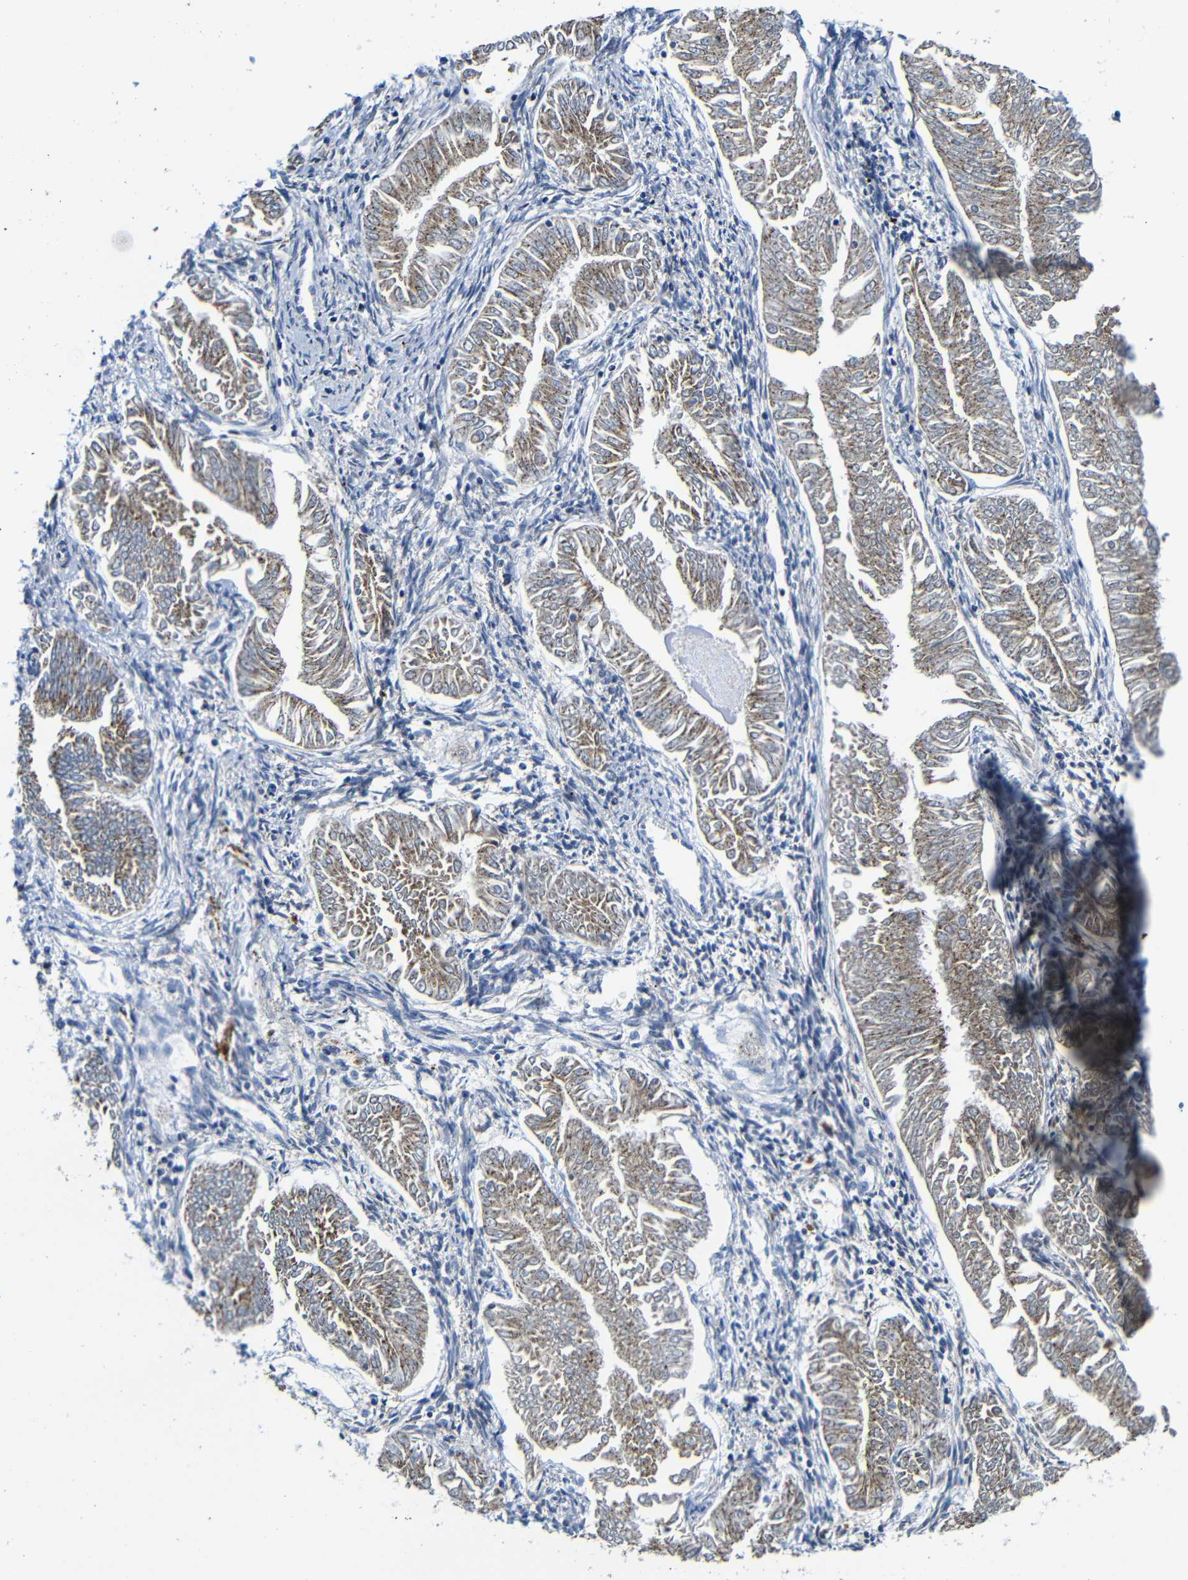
{"staining": {"intensity": "moderate", "quantity": ">75%", "location": "cytoplasmic/membranous"}, "tissue": "endometrial cancer", "cell_type": "Tumor cells", "image_type": "cancer", "snomed": [{"axis": "morphology", "description": "Adenocarcinoma, NOS"}, {"axis": "topography", "description": "Endometrium"}], "caption": "A histopathology image of endometrial adenocarcinoma stained for a protein exhibits moderate cytoplasmic/membranous brown staining in tumor cells.", "gene": "ABCE1", "patient": {"sex": "female", "age": 53}}